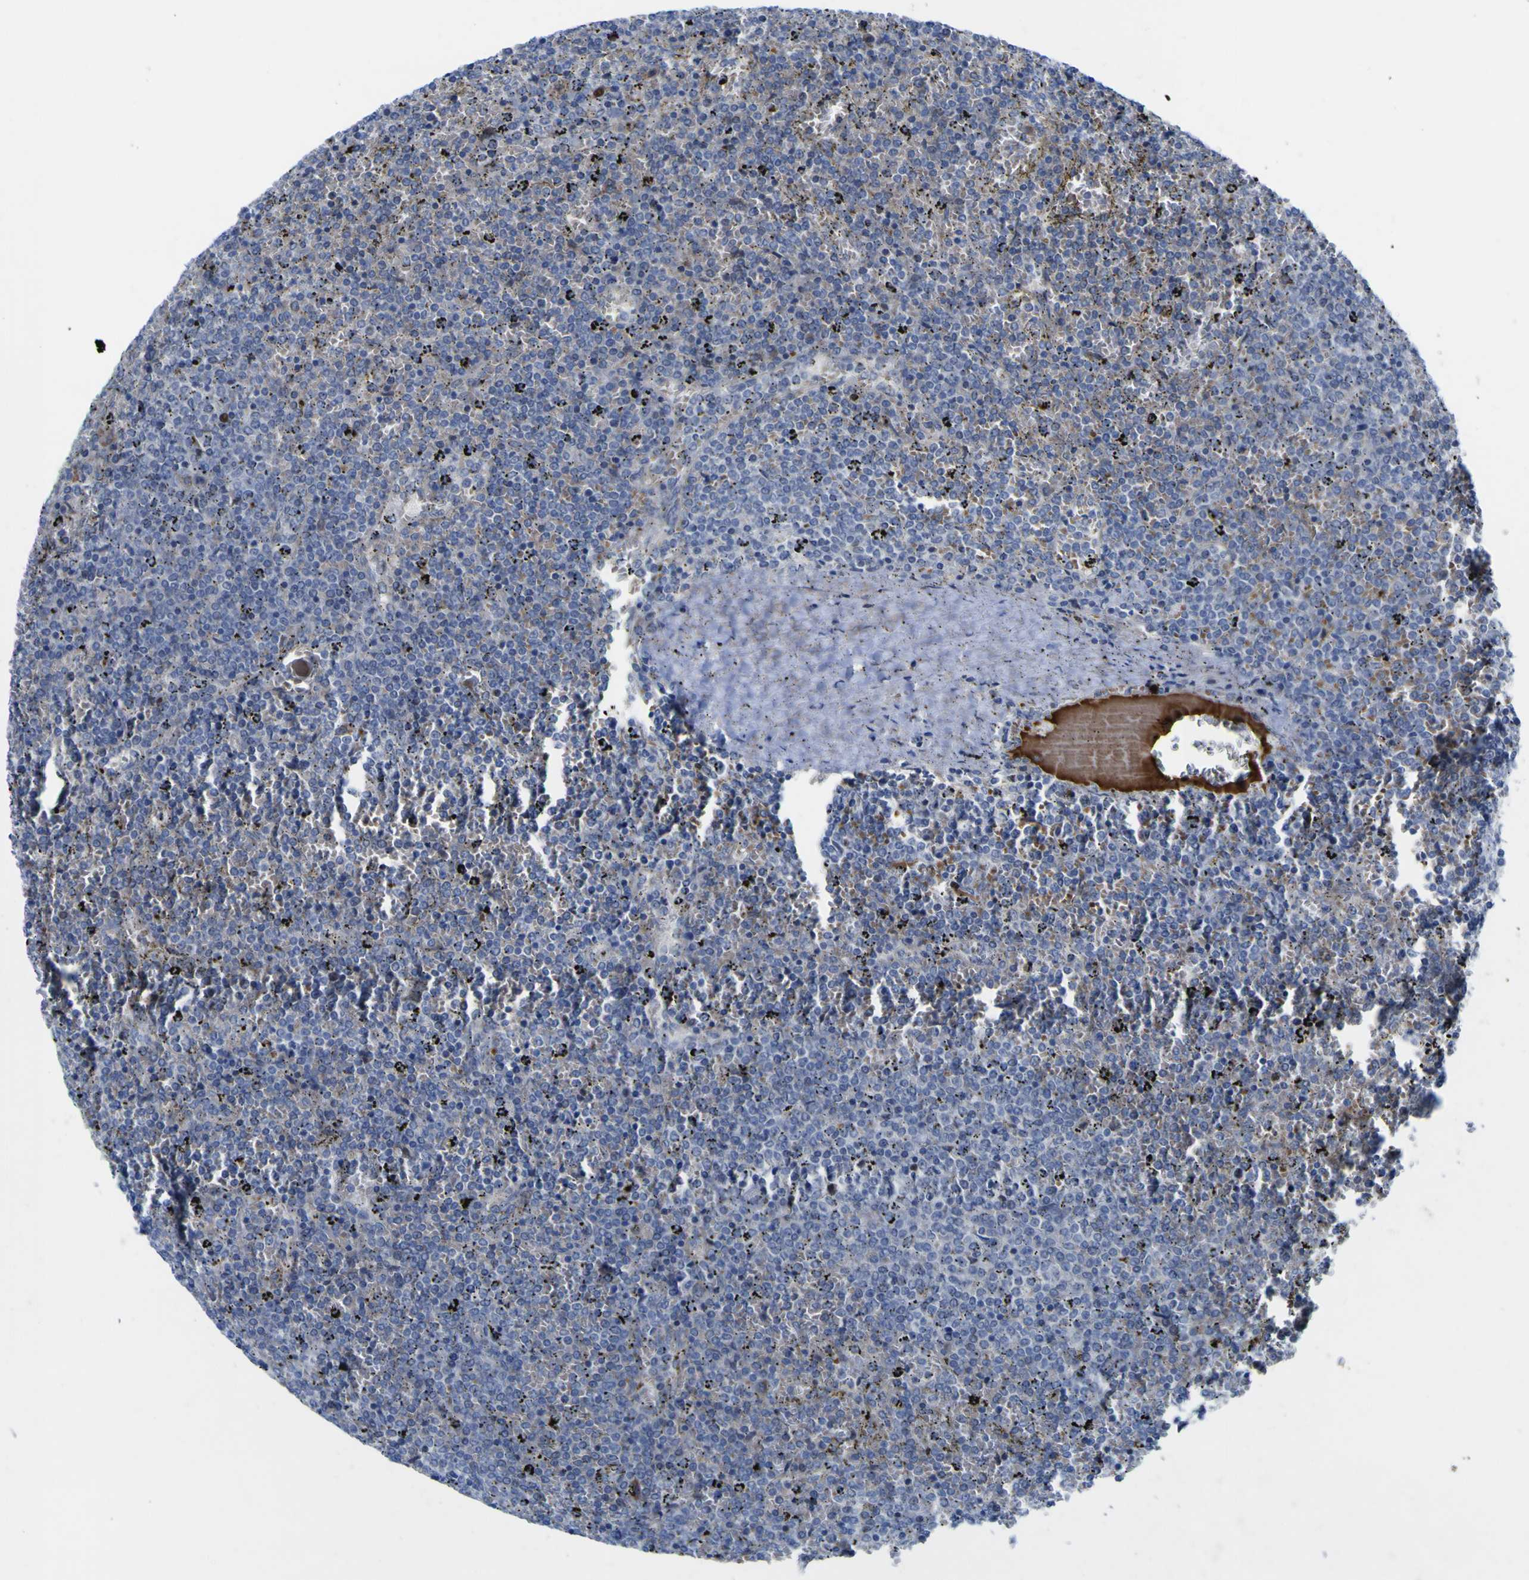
{"staining": {"intensity": "negative", "quantity": "none", "location": "none"}, "tissue": "lymphoma", "cell_type": "Tumor cells", "image_type": "cancer", "snomed": [{"axis": "morphology", "description": "Malignant lymphoma, non-Hodgkin's type, Low grade"}, {"axis": "topography", "description": "Spleen"}], "caption": "A histopathology image of human malignant lymphoma, non-Hodgkin's type (low-grade) is negative for staining in tumor cells.", "gene": "NAV1", "patient": {"sex": "female", "age": 77}}